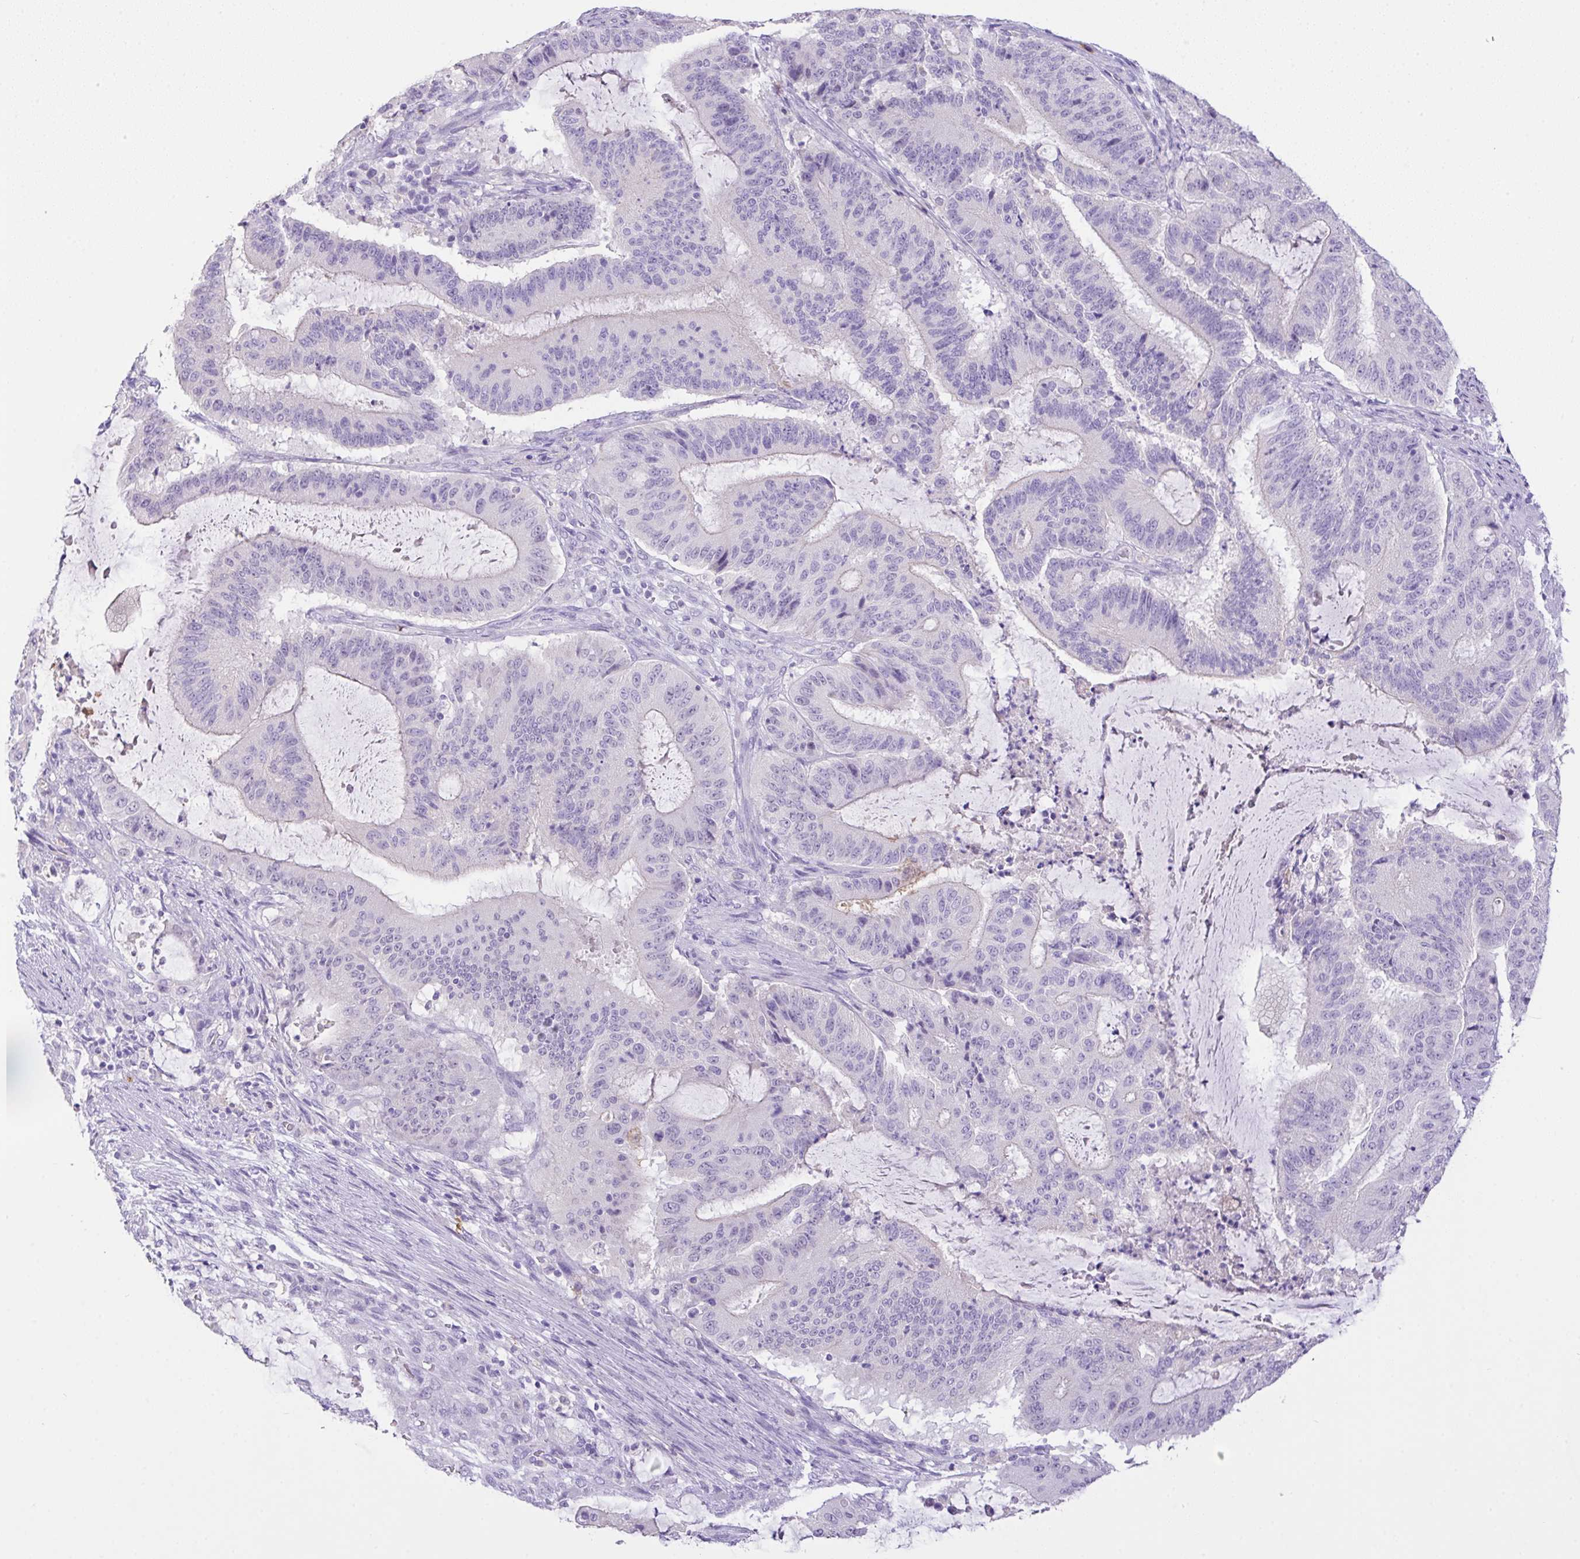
{"staining": {"intensity": "negative", "quantity": "none", "location": "none"}, "tissue": "liver cancer", "cell_type": "Tumor cells", "image_type": "cancer", "snomed": [{"axis": "morphology", "description": "Normal tissue, NOS"}, {"axis": "morphology", "description": "Cholangiocarcinoma"}, {"axis": "topography", "description": "Liver"}, {"axis": "topography", "description": "Peripheral nerve tissue"}], "caption": "Immunohistochemistry (IHC) micrograph of neoplastic tissue: human cholangiocarcinoma (liver) stained with DAB (3,3'-diaminobenzidine) exhibits no significant protein staining in tumor cells. The staining is performed using DAB brown chromogen with nuclei counter-stained in using hematoxylin.", "gene": "CST11", "patient": {"sex": "female", "age": 73}}